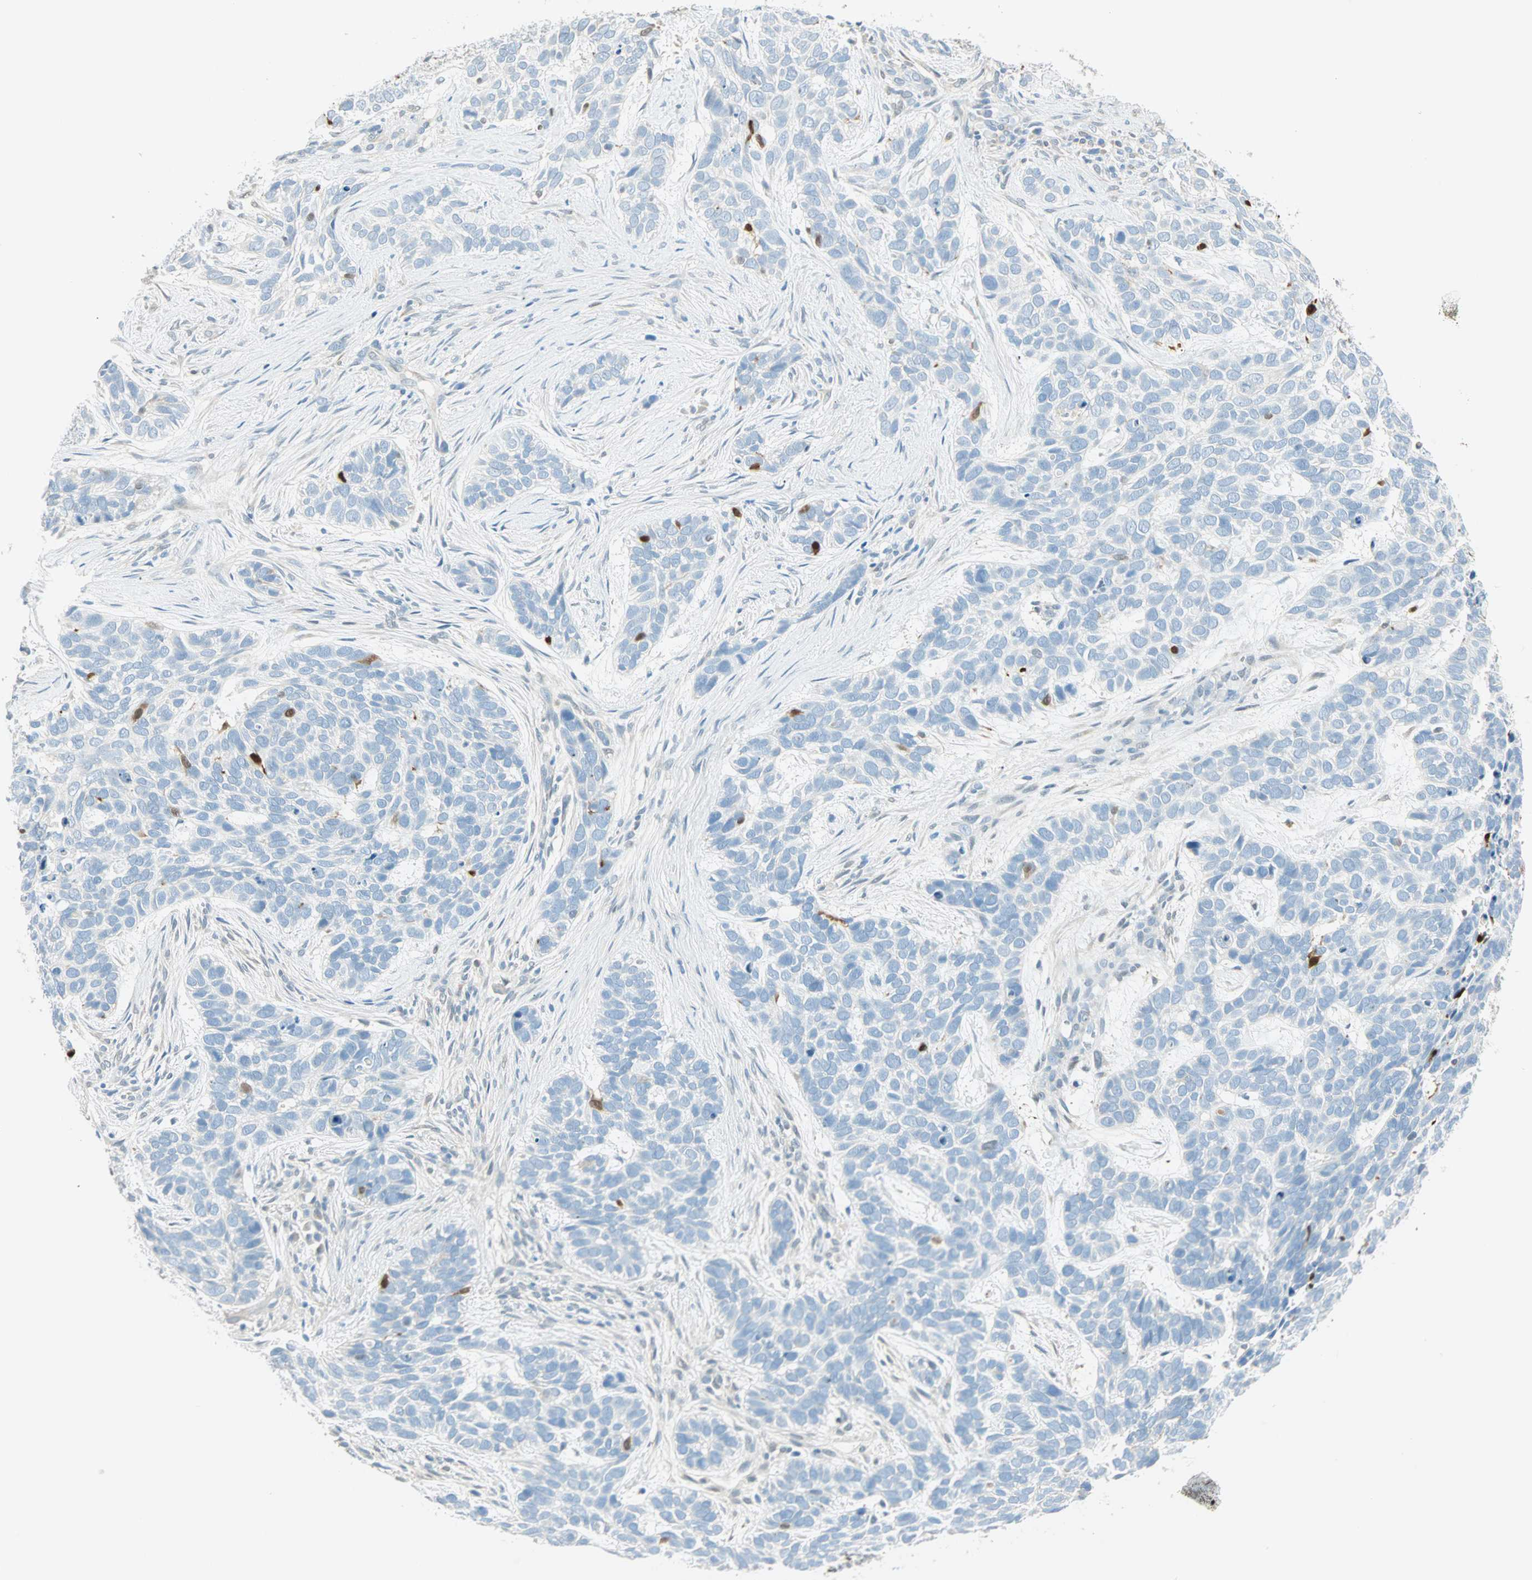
{"staining": {"intensity": "negative", "quantity": "none", "location": "none"}, "tissue": "skin cancer", "cell_type": "Tumor cells", "image_type": "cancer", "snomed": [{"axis": "morphology", "description": "Basal cell carcinoma"}, {"axis": "topography", "description": "Skin"}], "caption": "This histopathology image is of skin cancer stained with immunohistochemistry (IHC) to label a protein in brown with the nuclei are counter-stained blue. There is no staining in tumor cells. (IHC, brightfield microscopy, high magnification).", "gene": "S100A1", "patient": {"sex": "male", "age": 87}}